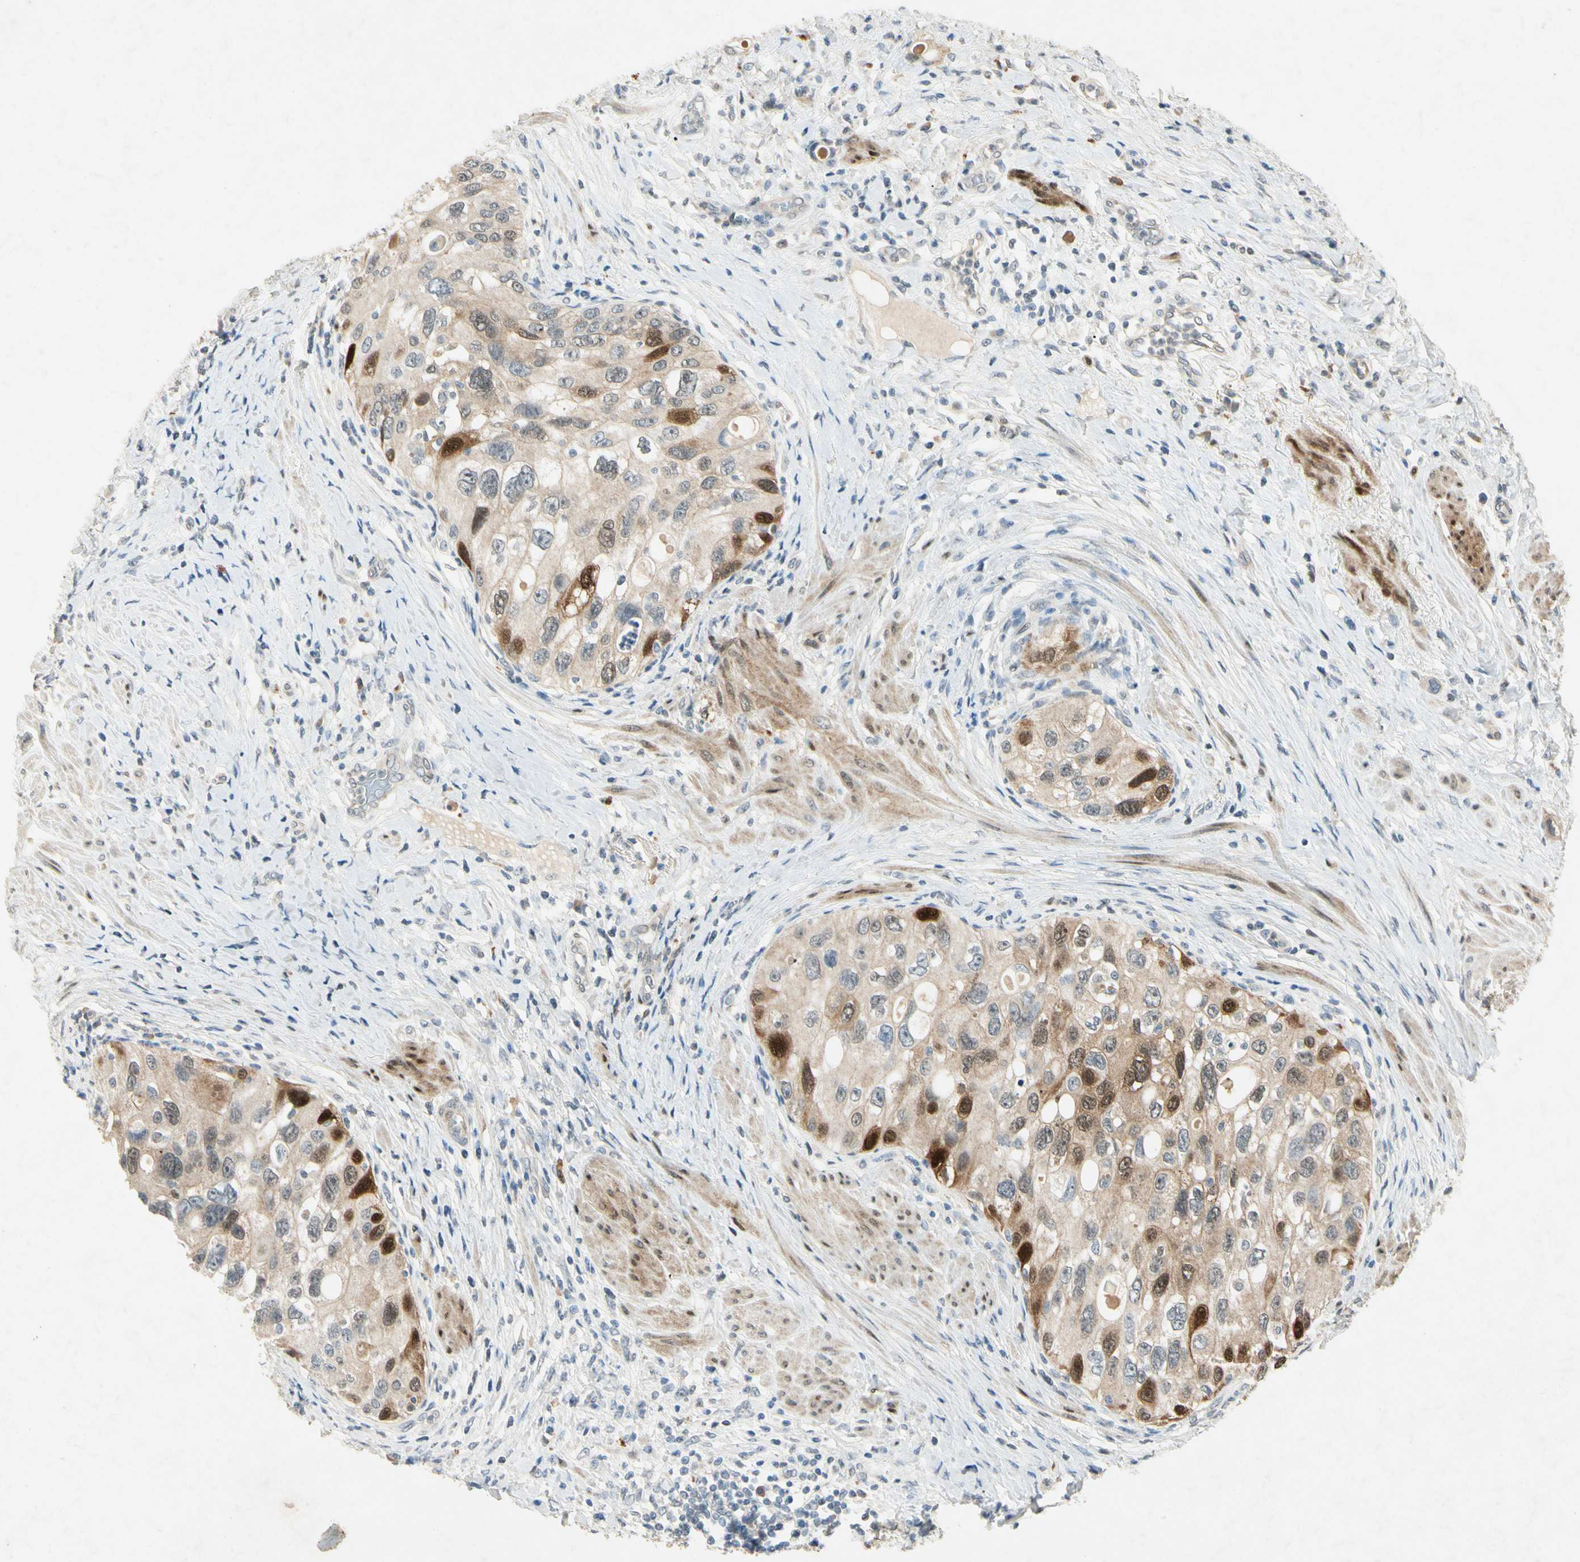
{"staining": {"intensity": "strong", "quantity": "<25%", "location": "nuclear"}, "tissue": "urothelial cancer", "cell_type": "Tumor cells", "image_type": "cancer", "snomed": [{"axis": "morphology", "description": "Urothelial carcinoma, High grade"}, {"axis": "topography", "description": "Urinary bladder"}], "caption": "There is medium levels of strong nuclear staining in tumor cells of urothelial carcinoma (high-grade), as demonstrated by immunohistochemical staining (brown color).", "gene": "HSPA1B", "patient": {"sex": "female", "age": 56}}